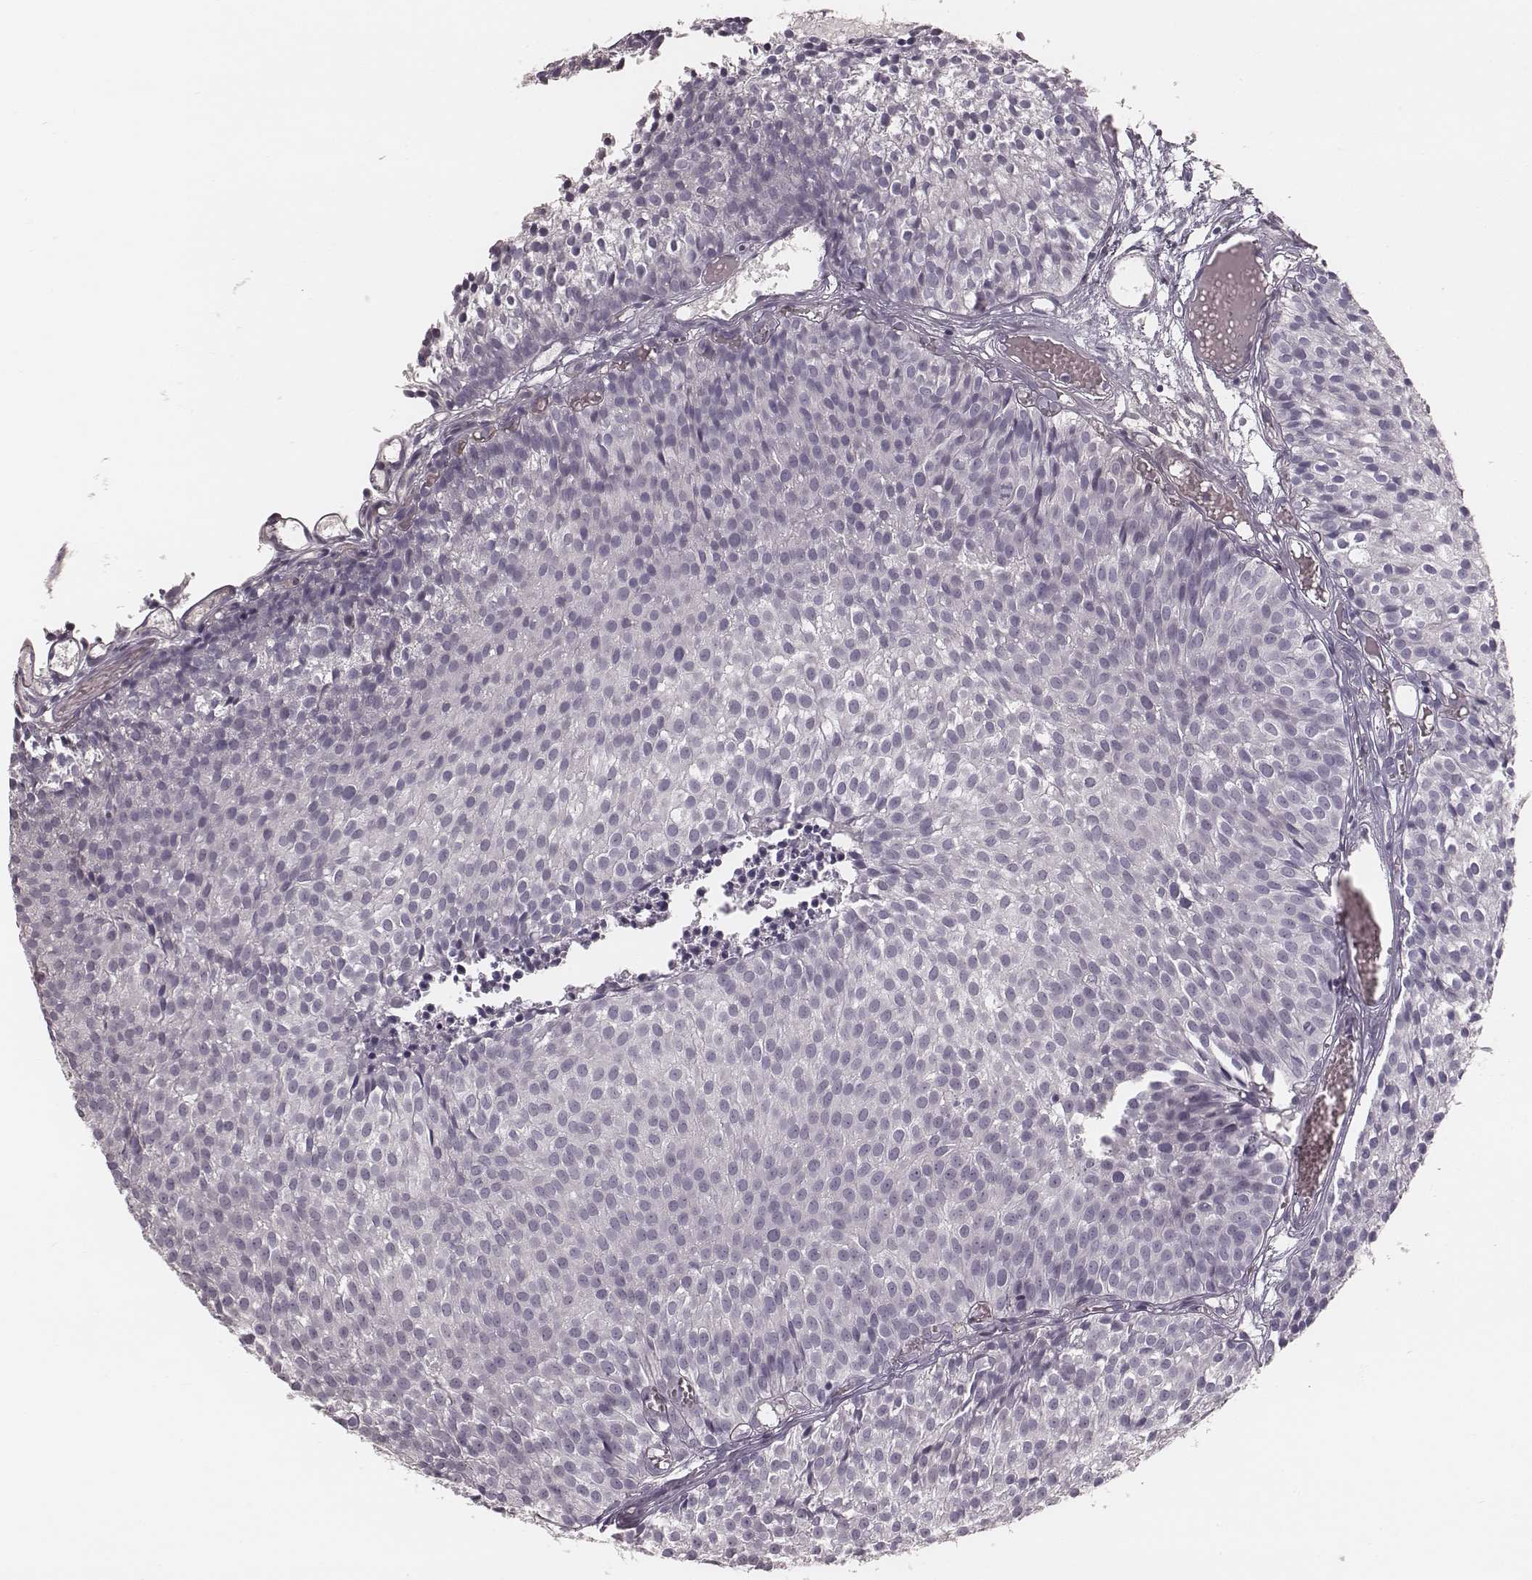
{"staining": {"intensity": "negative", "quantity": "none", "location": "none"}, "tissue": "urothelial cancer", "cell_type": "Tumor cells", "image_type": "cancer", "snomed": [{"axis": "morphology", "description": "Urothelial carcinoma, Low grade"}, {"axis": "topography", "description": "Urinary bladder"}], "caption": "DAB immunohistochemical staining of urothelial cancer exhibits no significant expression in tumor cells. The staining is performed using DAB brown chromogen with nuclei counter-stained in using hematoxylin.", "gene": "SPA17", "patient": {"sex": "male", "age": 63}}